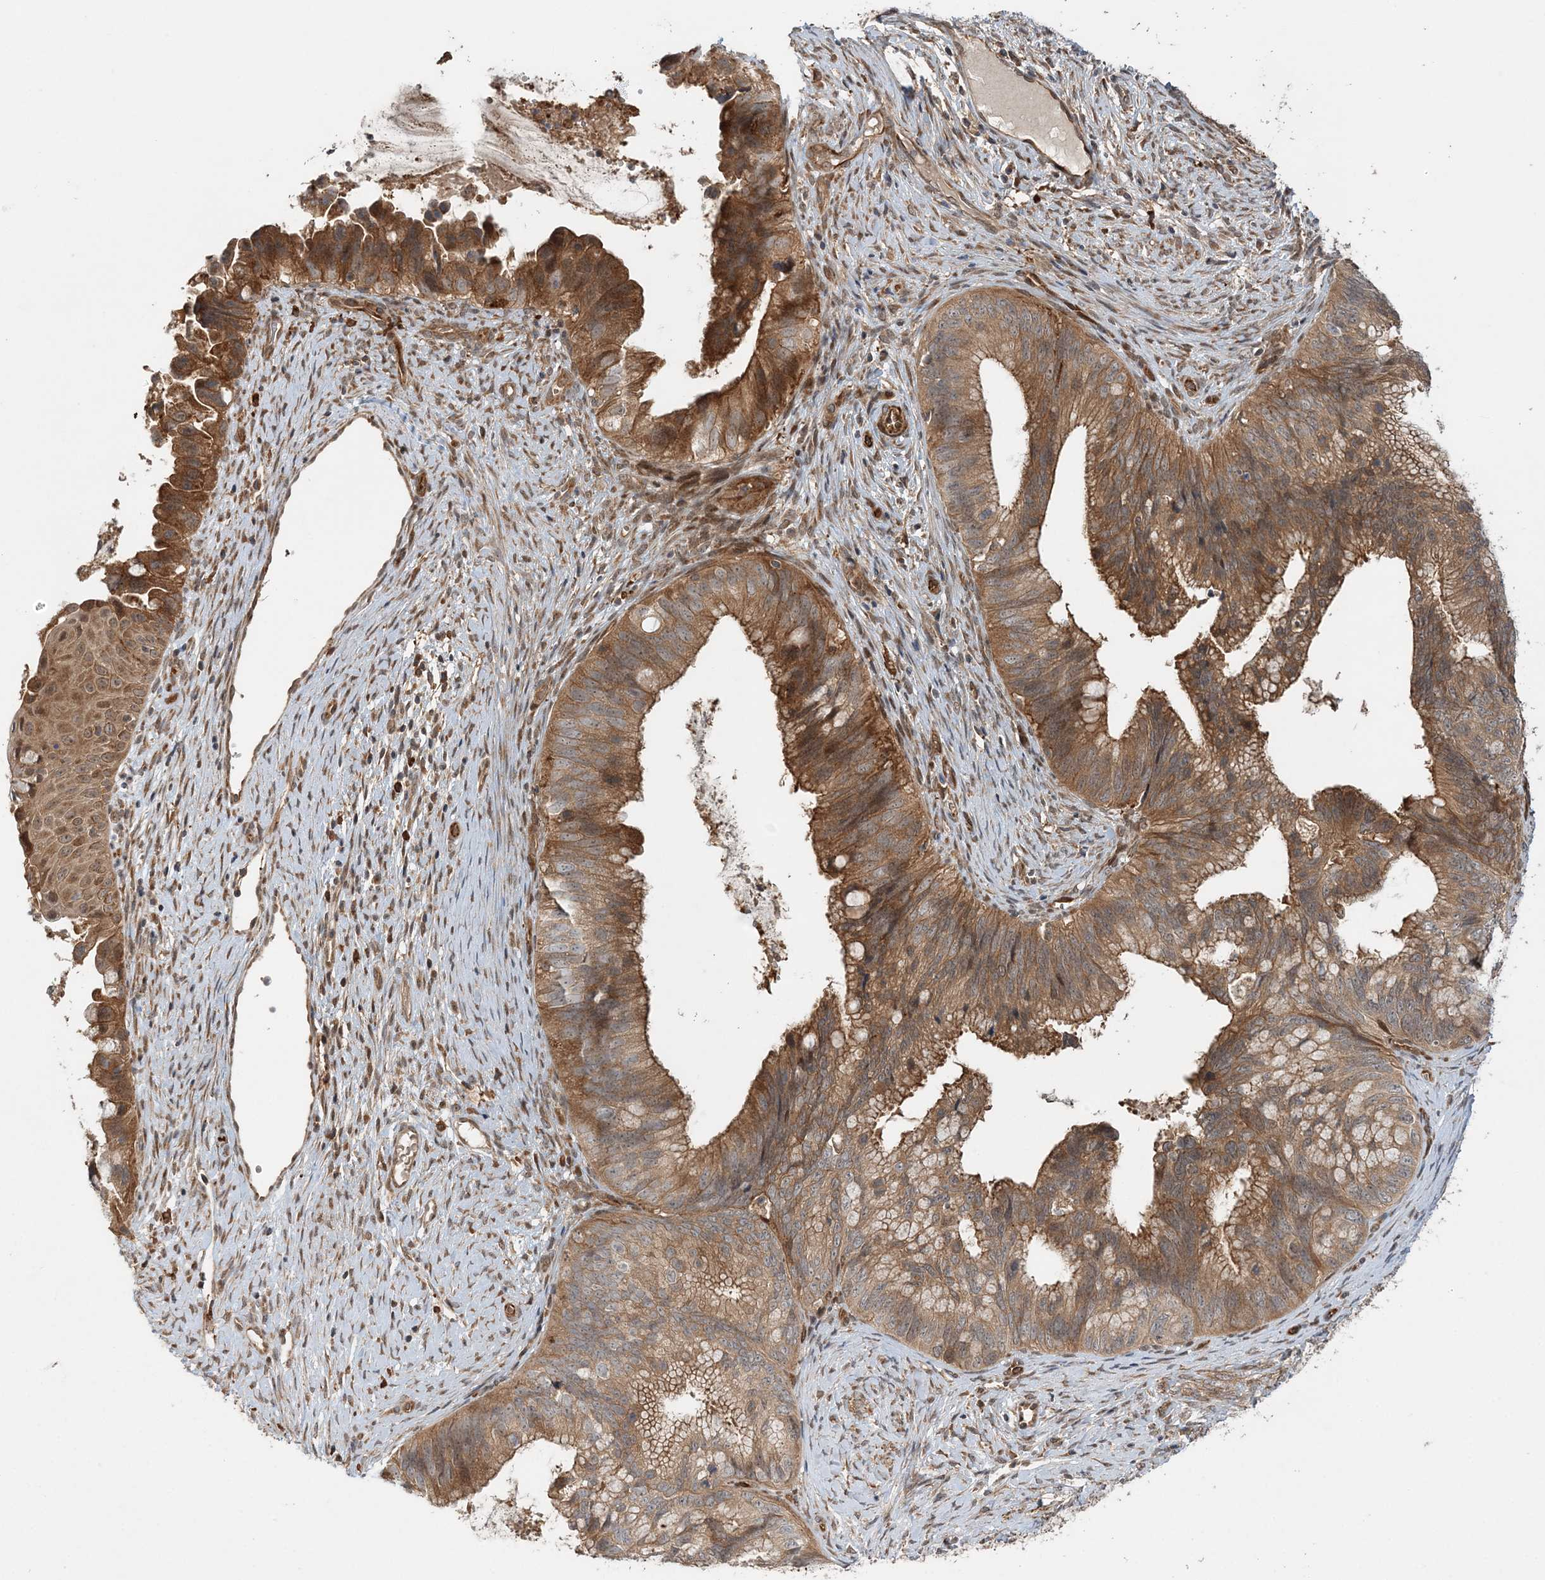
{"staining": {"intensity": "moderate", "quantity": ">75%", "location": "cytoplasmic/membranous,nuclear"}, "tissue": "cervical cancer", "cell_type": "Tumor cells", "image_type": "cancer", "snomed": [{"axis": "morphology", "description": "Adenocarcinoma, NOS"}, {"axis": "topography", "description": "Cervix"}], "caption": "Cervical cancer stained with a protein marker exhibits moderate staining in tumor cells.", "gene": "UBTD2", "patient": {"sex": "female", "age": 42}}